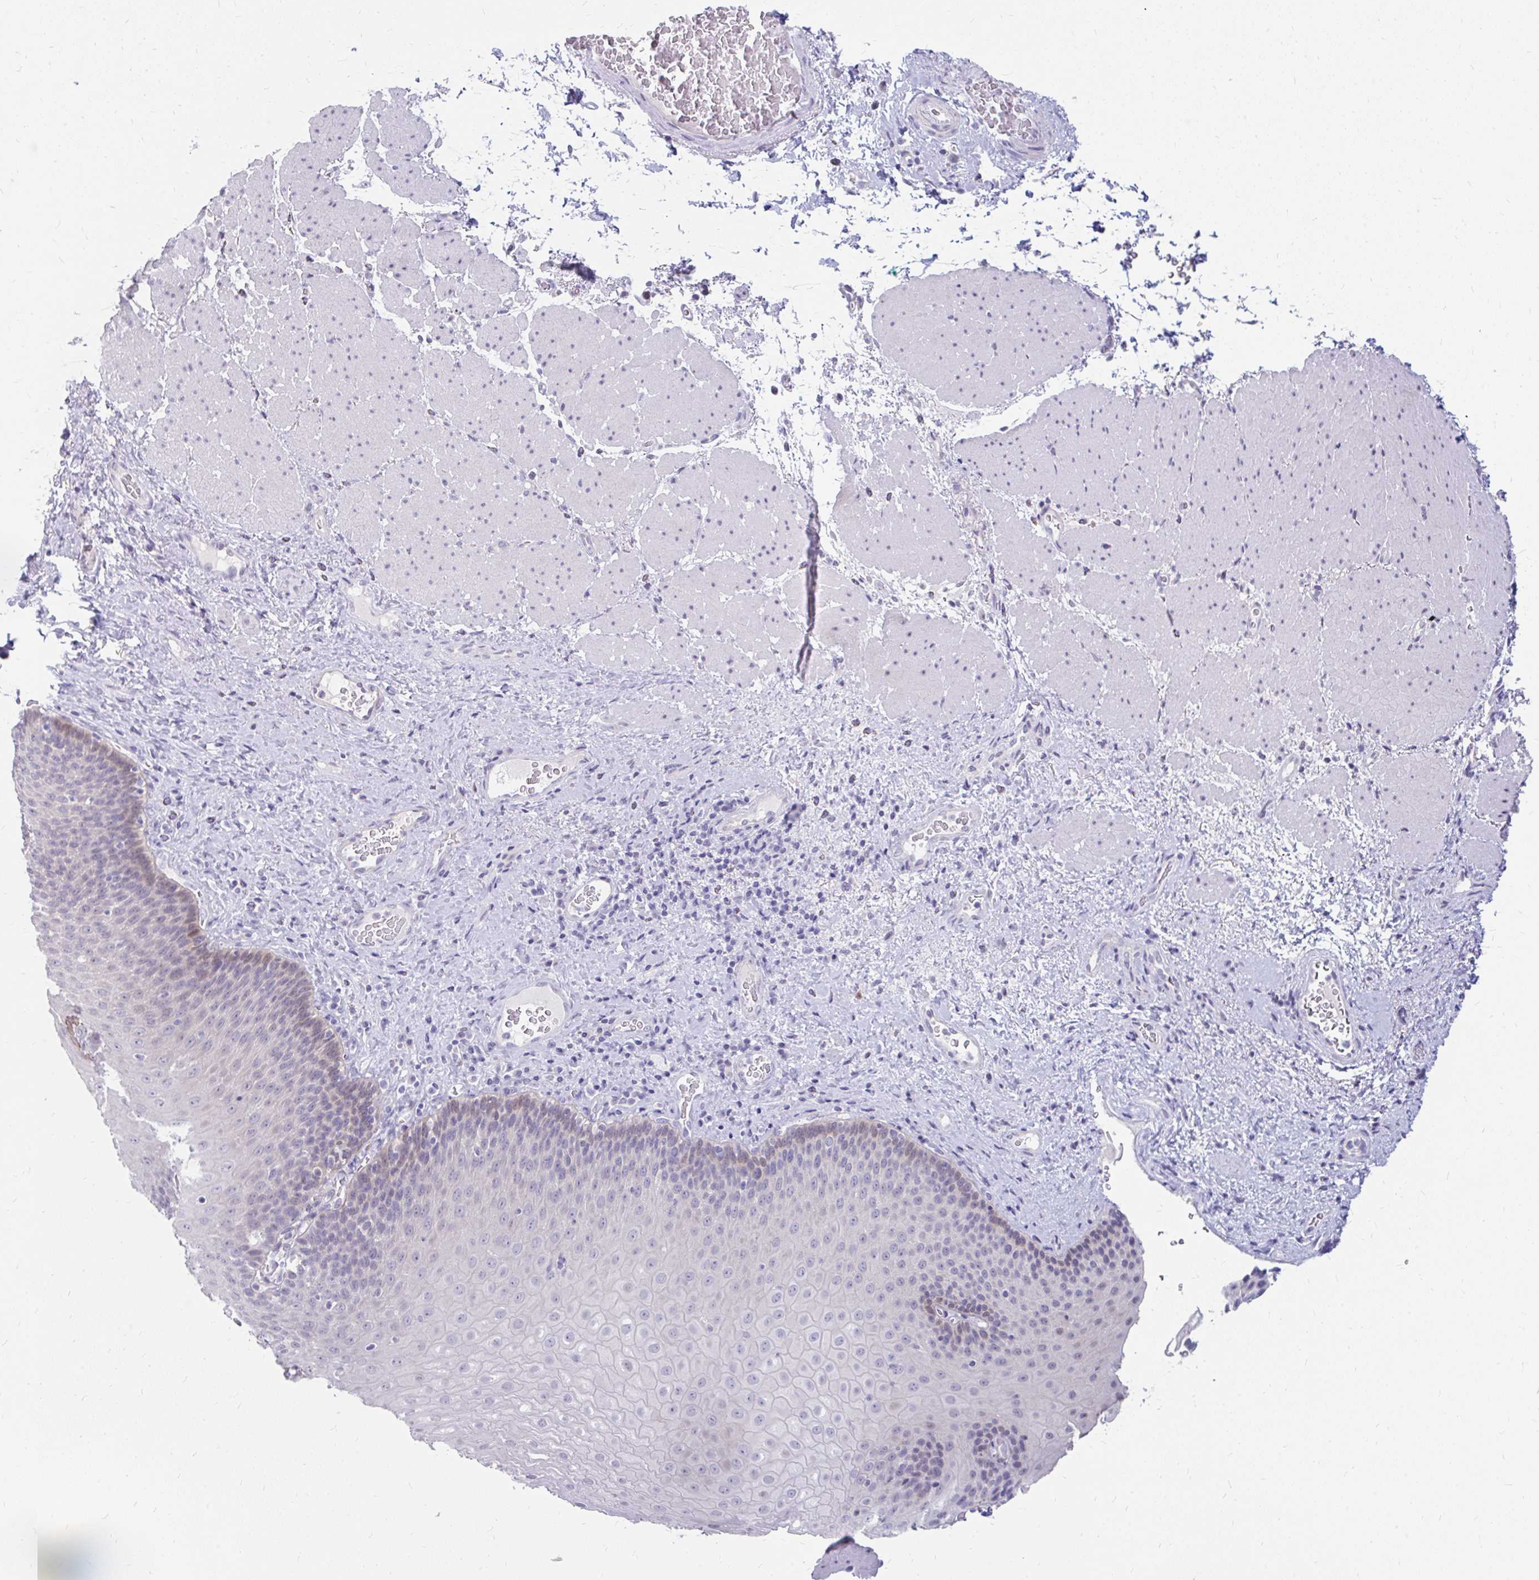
{"staining": {"intensity": "moderate", "quantity": "<25%", "location": "cytoplasmic/membranous,nuclear"}, "tissue": "esophagus", "cell_type": "Squamous epithelial cells", "image_type": "normal", "snomed": [{"axis": "morphology", "description": "Normal tissue, NOS"}, {"axis": "topography", "description": "Esophagus"}], "caption": "Esophagus stained with DAB (3,3'-diaminobenzidine) immunohistochemistry (IHC) reveals low levels of moderate cytoplasmic/membranous,nuclear positivity in about <25% of squamous epithelial cells.", "gene": "RGS16", "patient": {"sex": "male", "age": 62}}